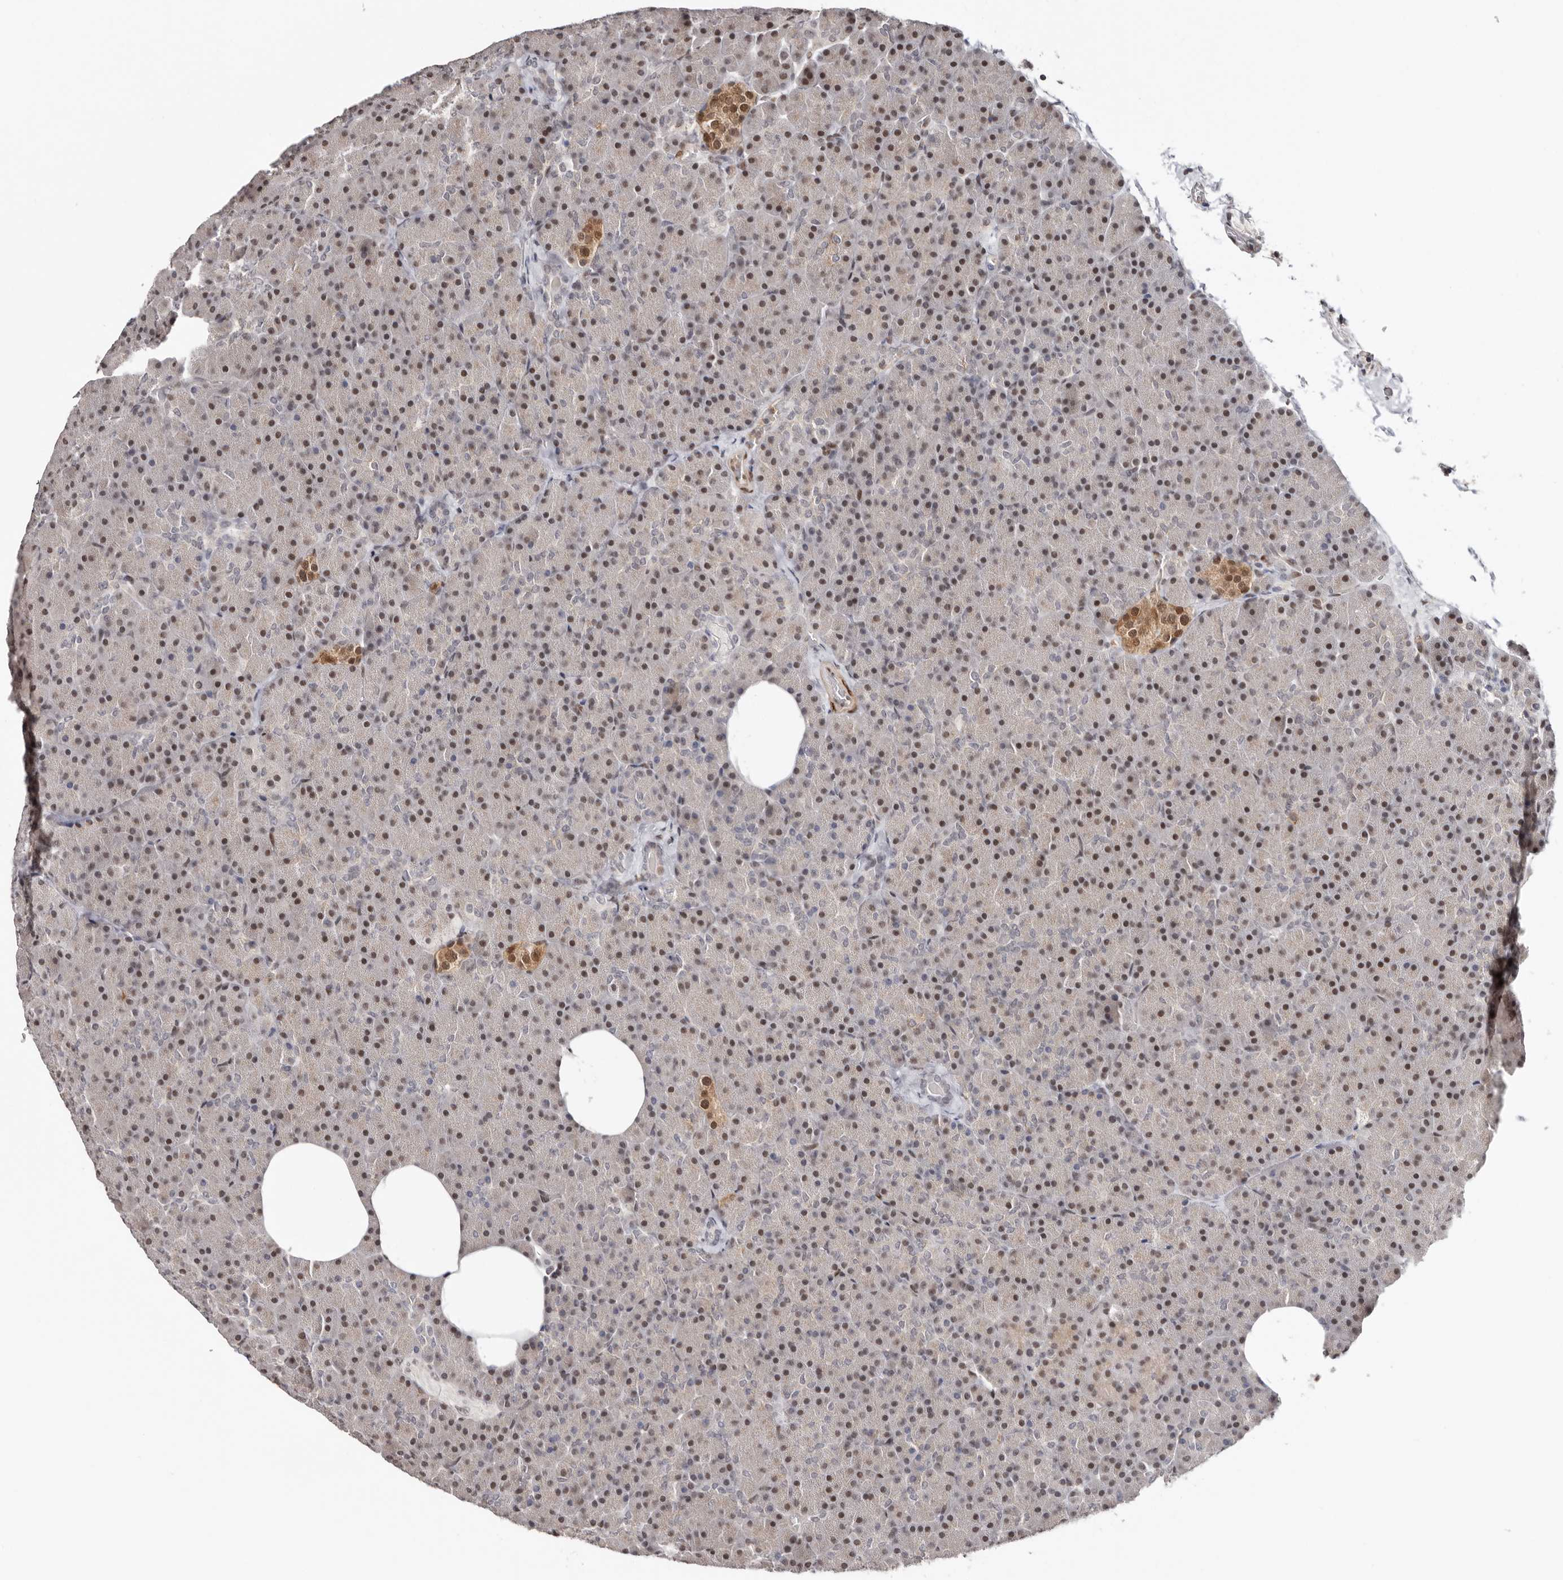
{"staining": {"intensity": "moderate", "quantity": ">75%", "location": "nuclear"}, "tissue": "pancreas", "cell_type": "Exocrine glandular cells", "image_type": "normal", "snomed": [{"axis": "morphology", "description": "Normal tissue, NOS"}, {"axis": "morphology", "description": "Carcinoid, malignant, NOS"}, {"axis": "topography", "description": "Pancreas"}], "caption": "Exocrine glandular cells demonstrate medium levels of moderate nuclear staining in approximately >75% of cells in unremarkable human pancreas. (IHC, brightfield microscopy, high magnification).", "gene": "SMAD7", "patient": {"sex": "female", "age": 35}}